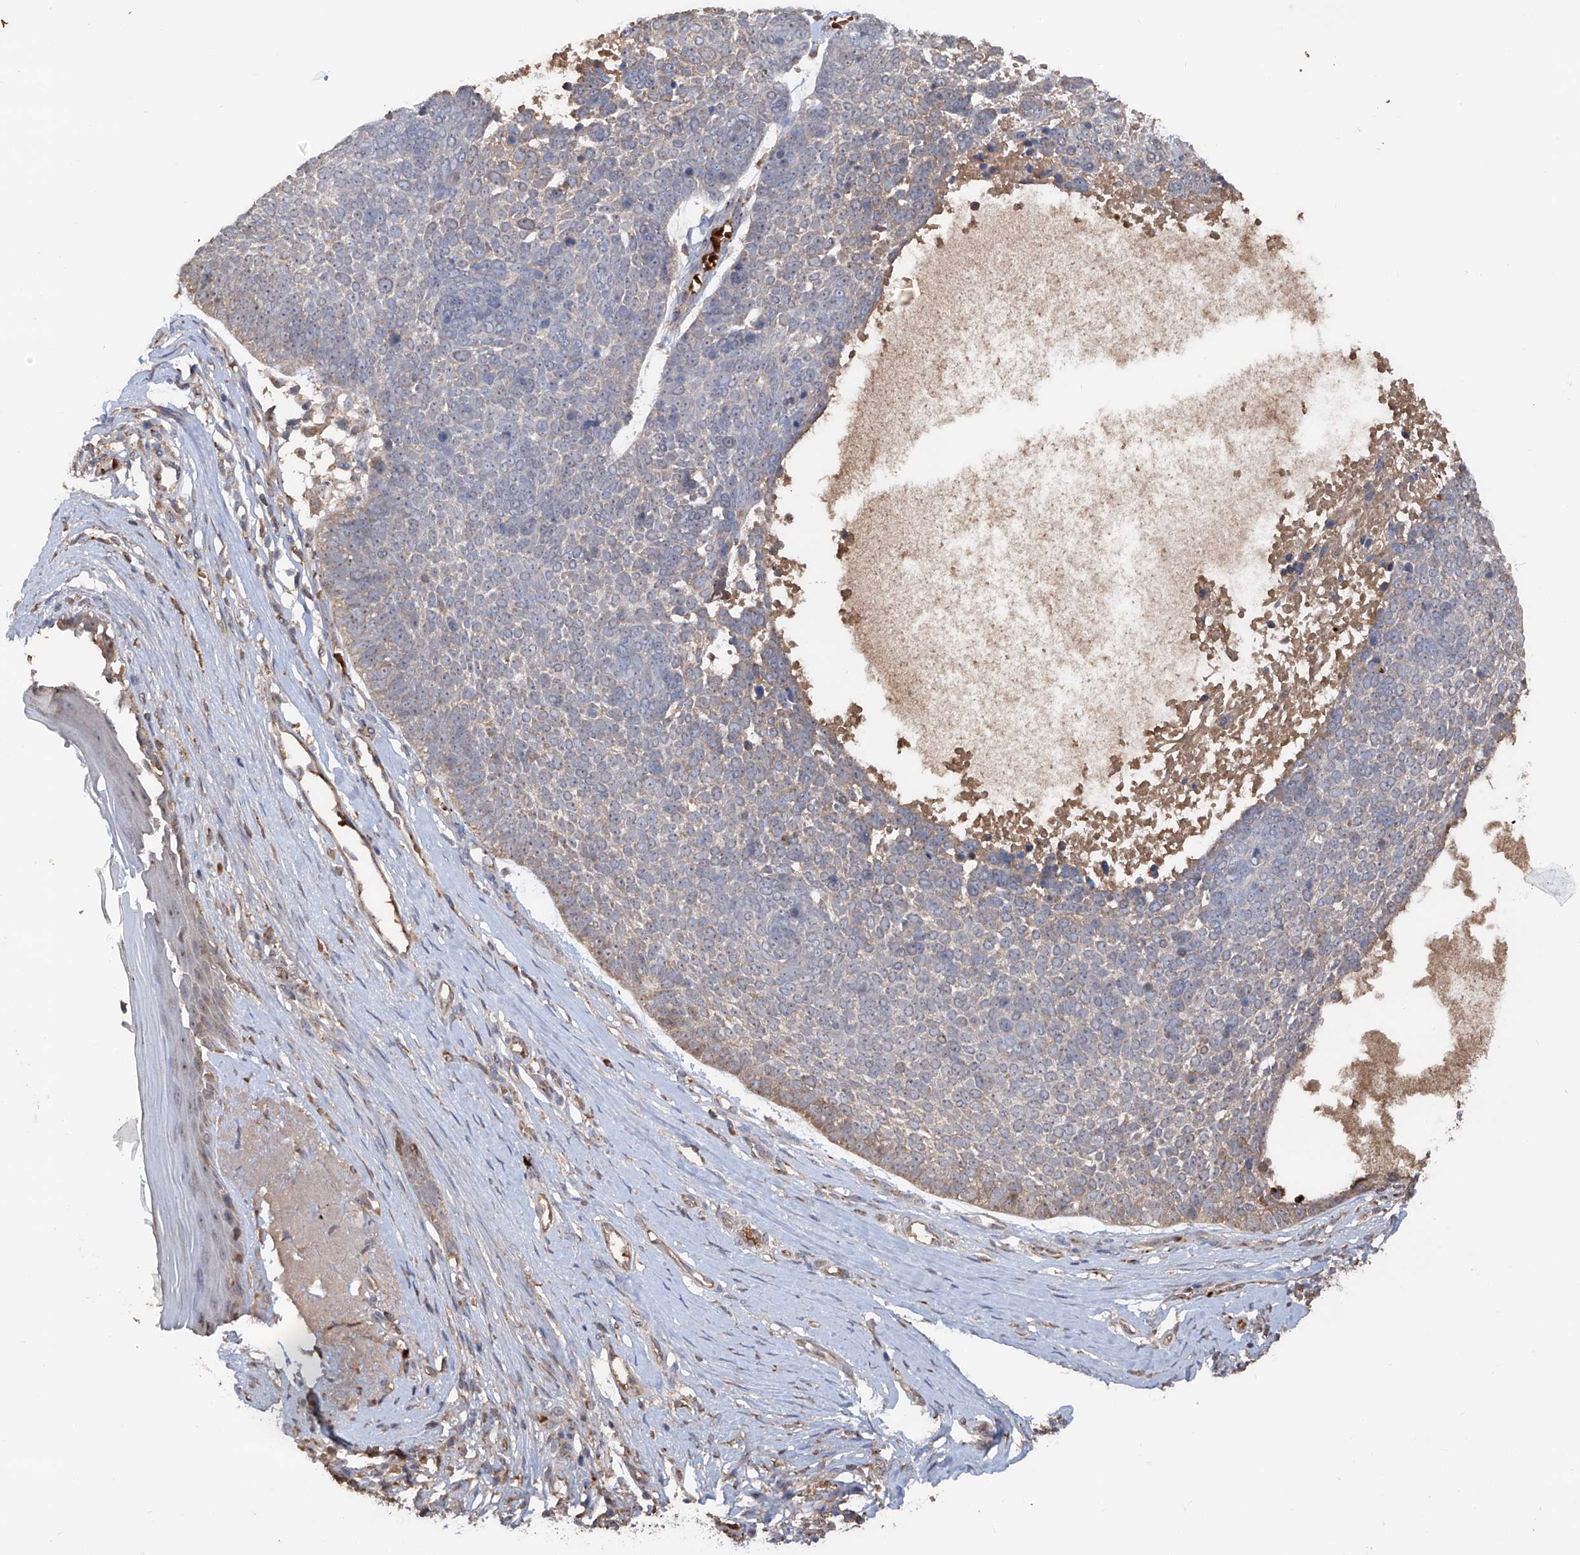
{"staining": {"intensity": "negative", "quantity": "none", "location": "none"}, "tissue": "skin cancer", "cell_type": "Tumor cells", "image_type": "cancer", "snomed": [{"axis": "morphology", "description": "Basal cell carcinoma"}, {"axis": "topography", "description": "Skin"}], "caption": "Tumor cells show no significant protein expression in skin cancer.", "gene": "EDN1", "patient": {"sex": "female", "age": 81}}